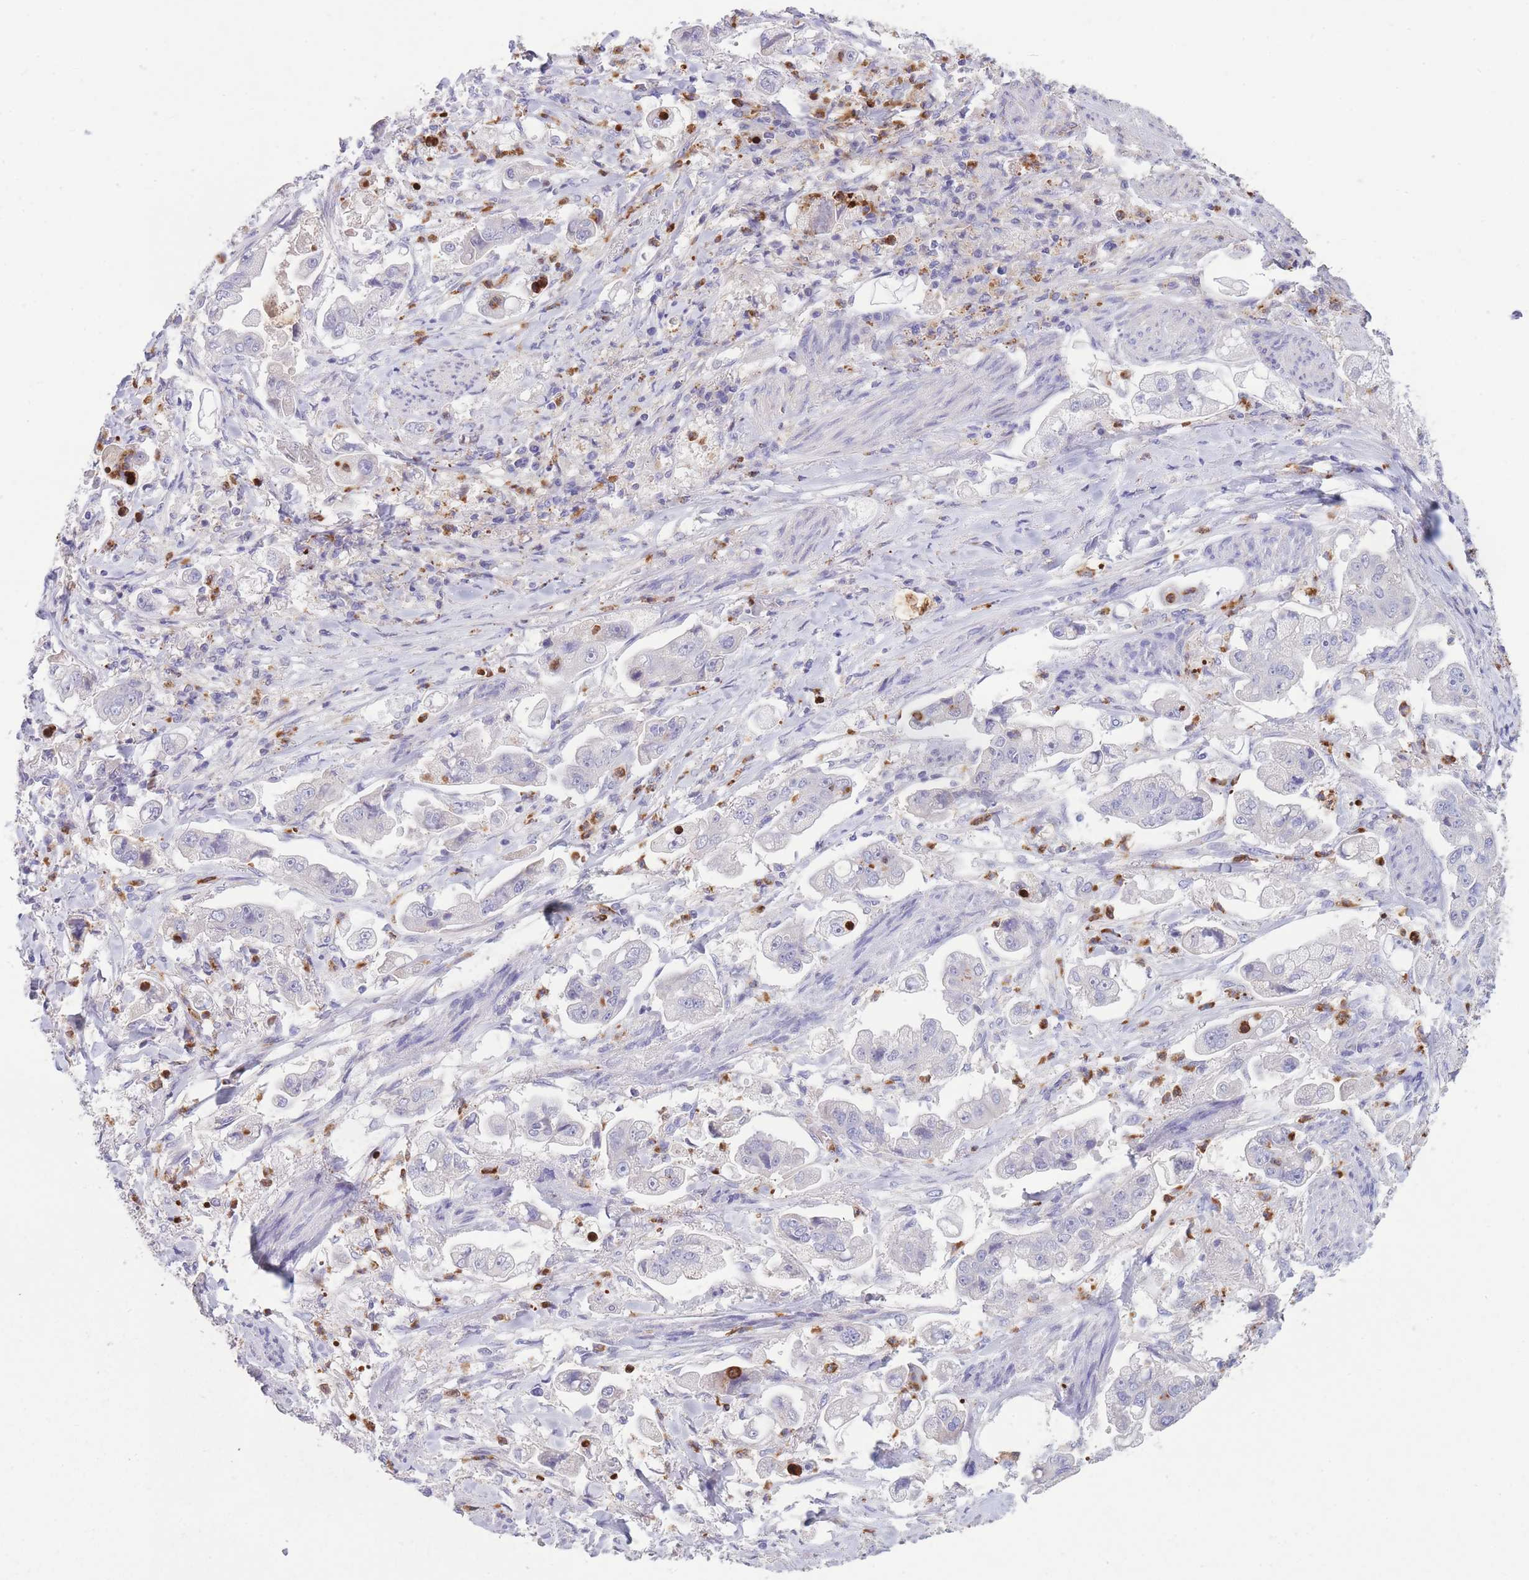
{"staining": {"intensity": "negative", "quantity": "none", "location": "none"}, "tissue": "stomach cancer", "cell_type": "Tumor cells", "image_type": "cancer", "snomed": [{"axis": "morphology", "description": "Adenocarcinoma, NOS"}, {"axis": "topography", "description": "Stomach"}], "caption": "Stomach cancer (adenocarcinoma) stained for a protein using immunohistochemistry (IHC) shows no expression tumor cells.", "gene": "CENPM", "patient": {"sex": "male", "age": 62}}